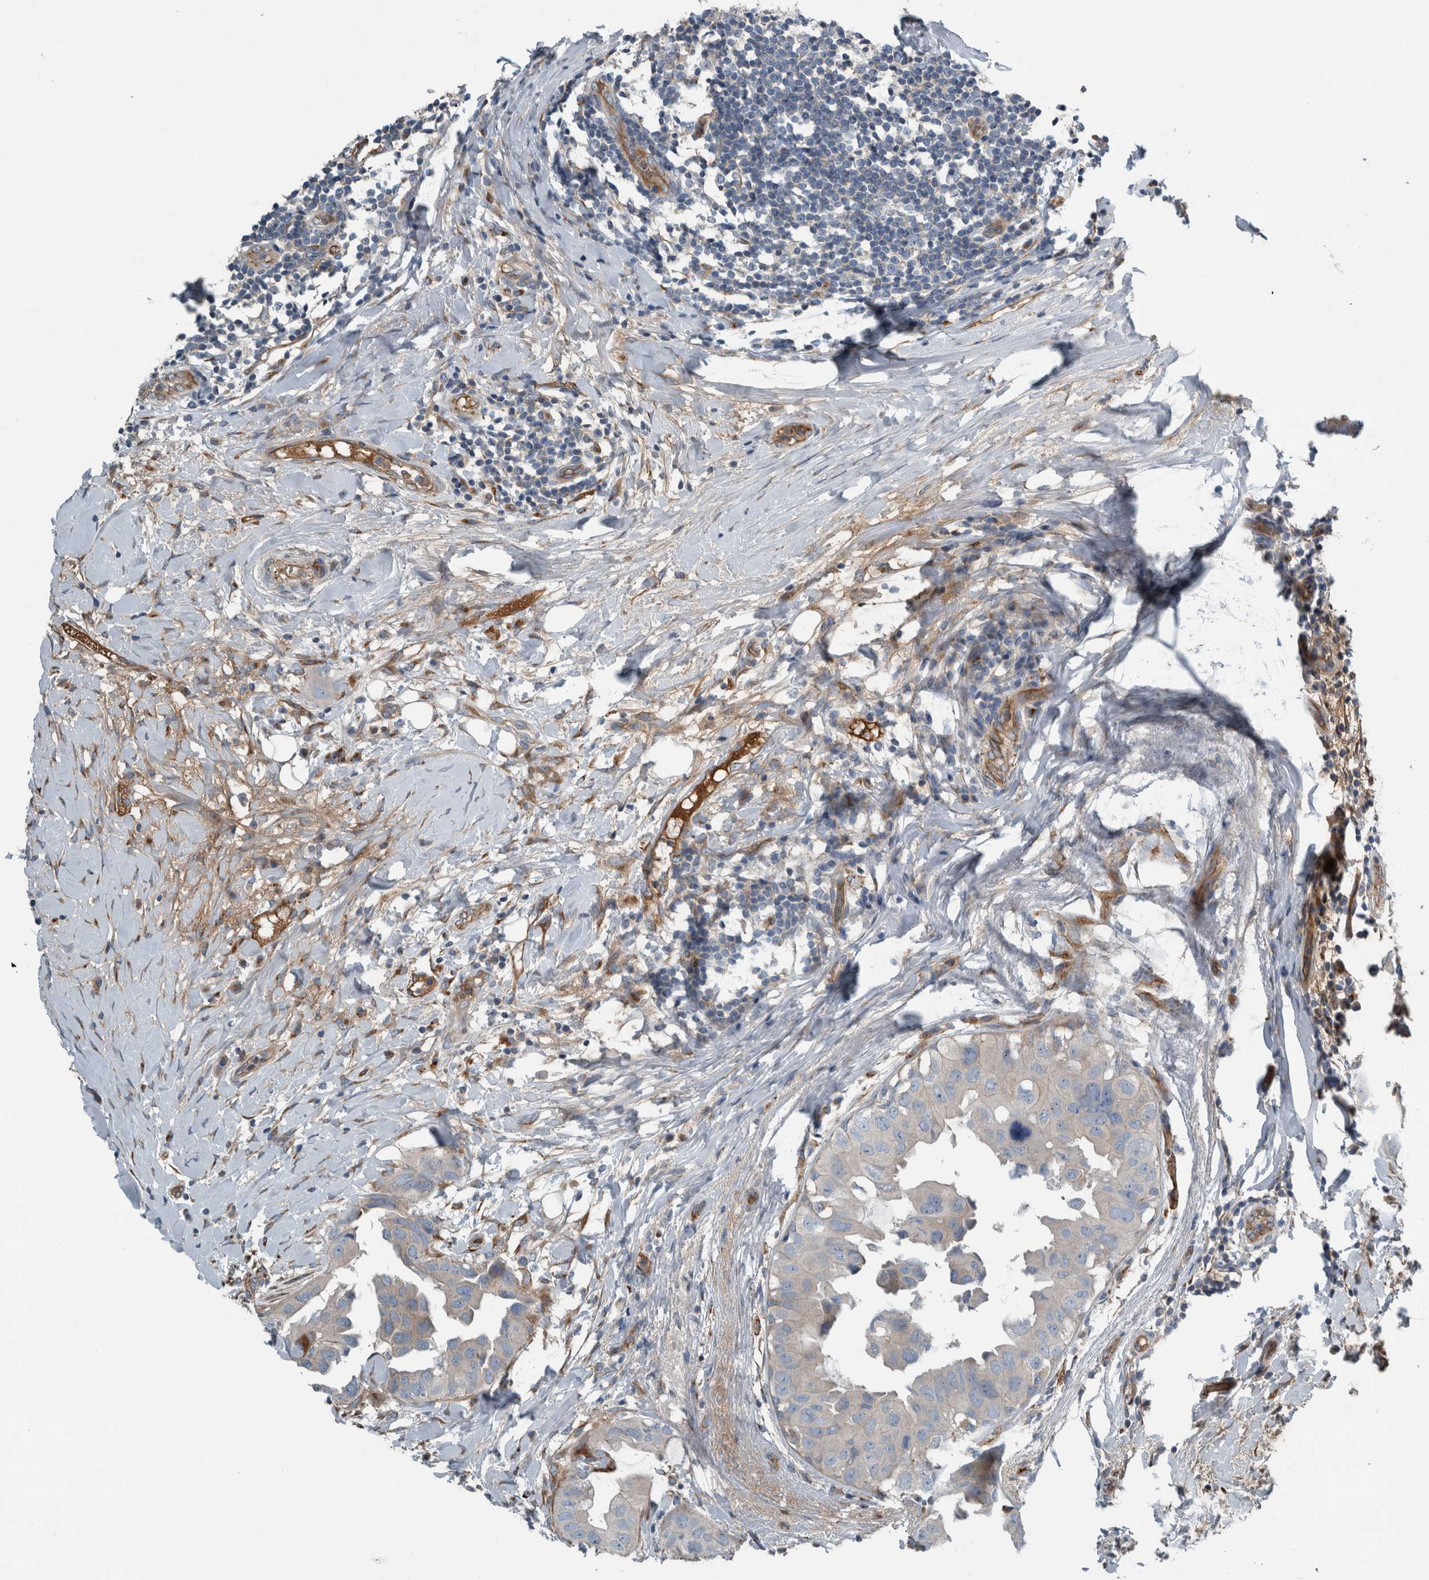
{"staining": {"intensity": "negative", "quantity": "none", "location": "none"}, "tissue": "breast cancer", "cell_type": "Tumor cells", "image_type": "cancer", "snomed": [{"axis": "morphology", "description": "Duct carcinoma"}, {"axis": "topography", "description": "Breast"}], "caption": "Human breast infiltrating ductal carcinoma stained for a protein using immunohistochemistry displays no expression in tumor cells.", "gene": "GLT8D2", "patient": {"sex": "female", "age": 40}}